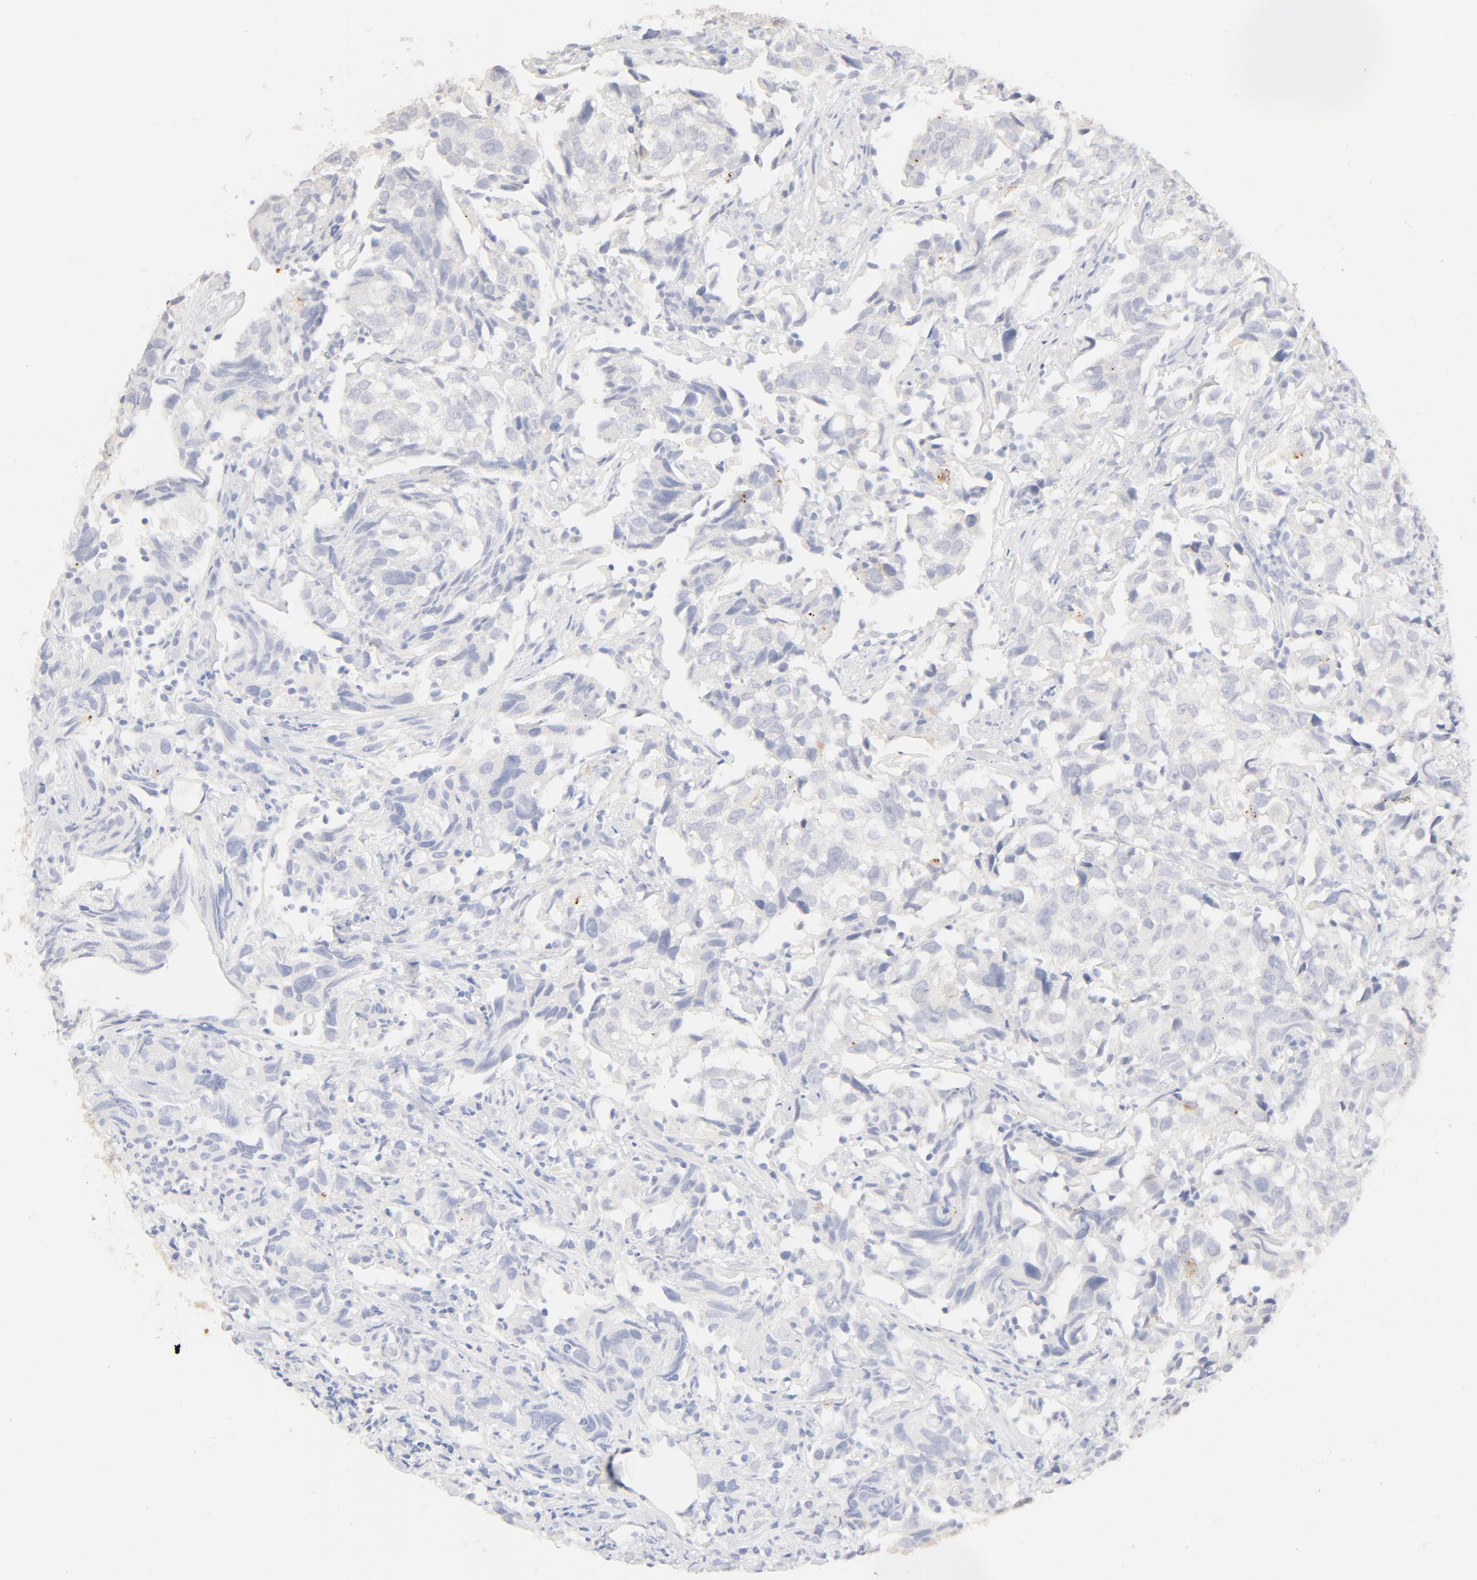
{"staining": {"intensity": "negative", "quantity": "none", "location": "none"}, "tissue": "urothelial cancer", "cell_type": "Tumor cells", "image_type": "cancer", "snomed": [{"axis": "morphology", "description": "Urothelial carcinoma, High grade"}, {"axis": "topography", "description": "Urinary bladder"}], "caption": "There is no significant staining in tumor cells of urothelial cancer. The staining is performed using DAB brown chromogen with nuclei counter-stained in using hematoxylin.", "gene": "FCGBP", "patient": {"sex": "female", "age": 75}}